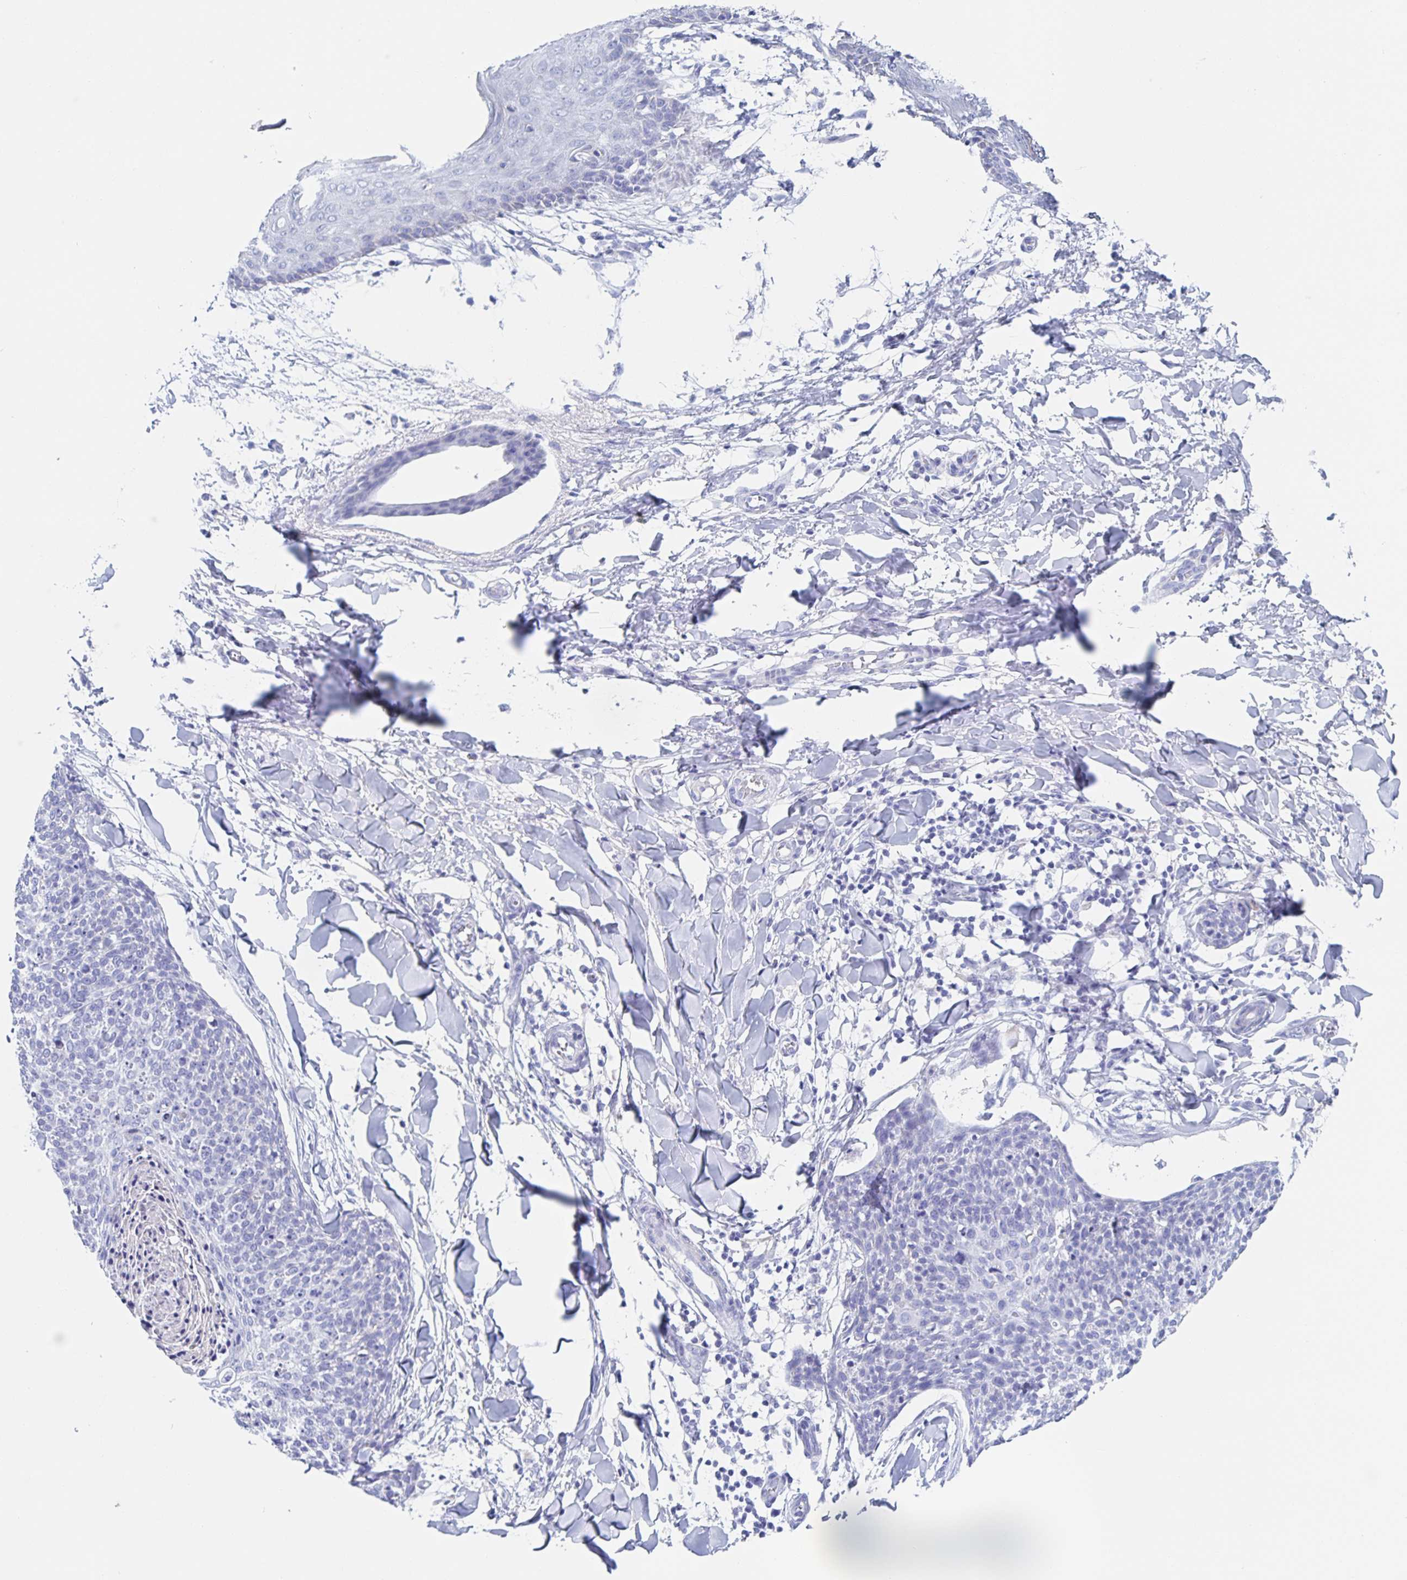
{"staining": {"intensity": "negative", "quantity": "none", "location": "none"}, "tissue": "skin cancer", "cell_type": "Tumor cells", "image_type": "cancer", "snomed": [{"axis": "morphology", "description": "Squamous cell carcinoma, NOS"}, {"axis": "topography", "description": "Skin"}, {"axis": "topography", "description": "Vulva"}], "caption": "IHC micrograph of neoplastic tissue: squamous cell carcinoma (skin) stained with DAB displays no significant protein staining in tumor cells. (DAB IHC with hematoxylin counter stain).", "gene": "DMBT1", "patient": {"sex": "female", "age": 75}}